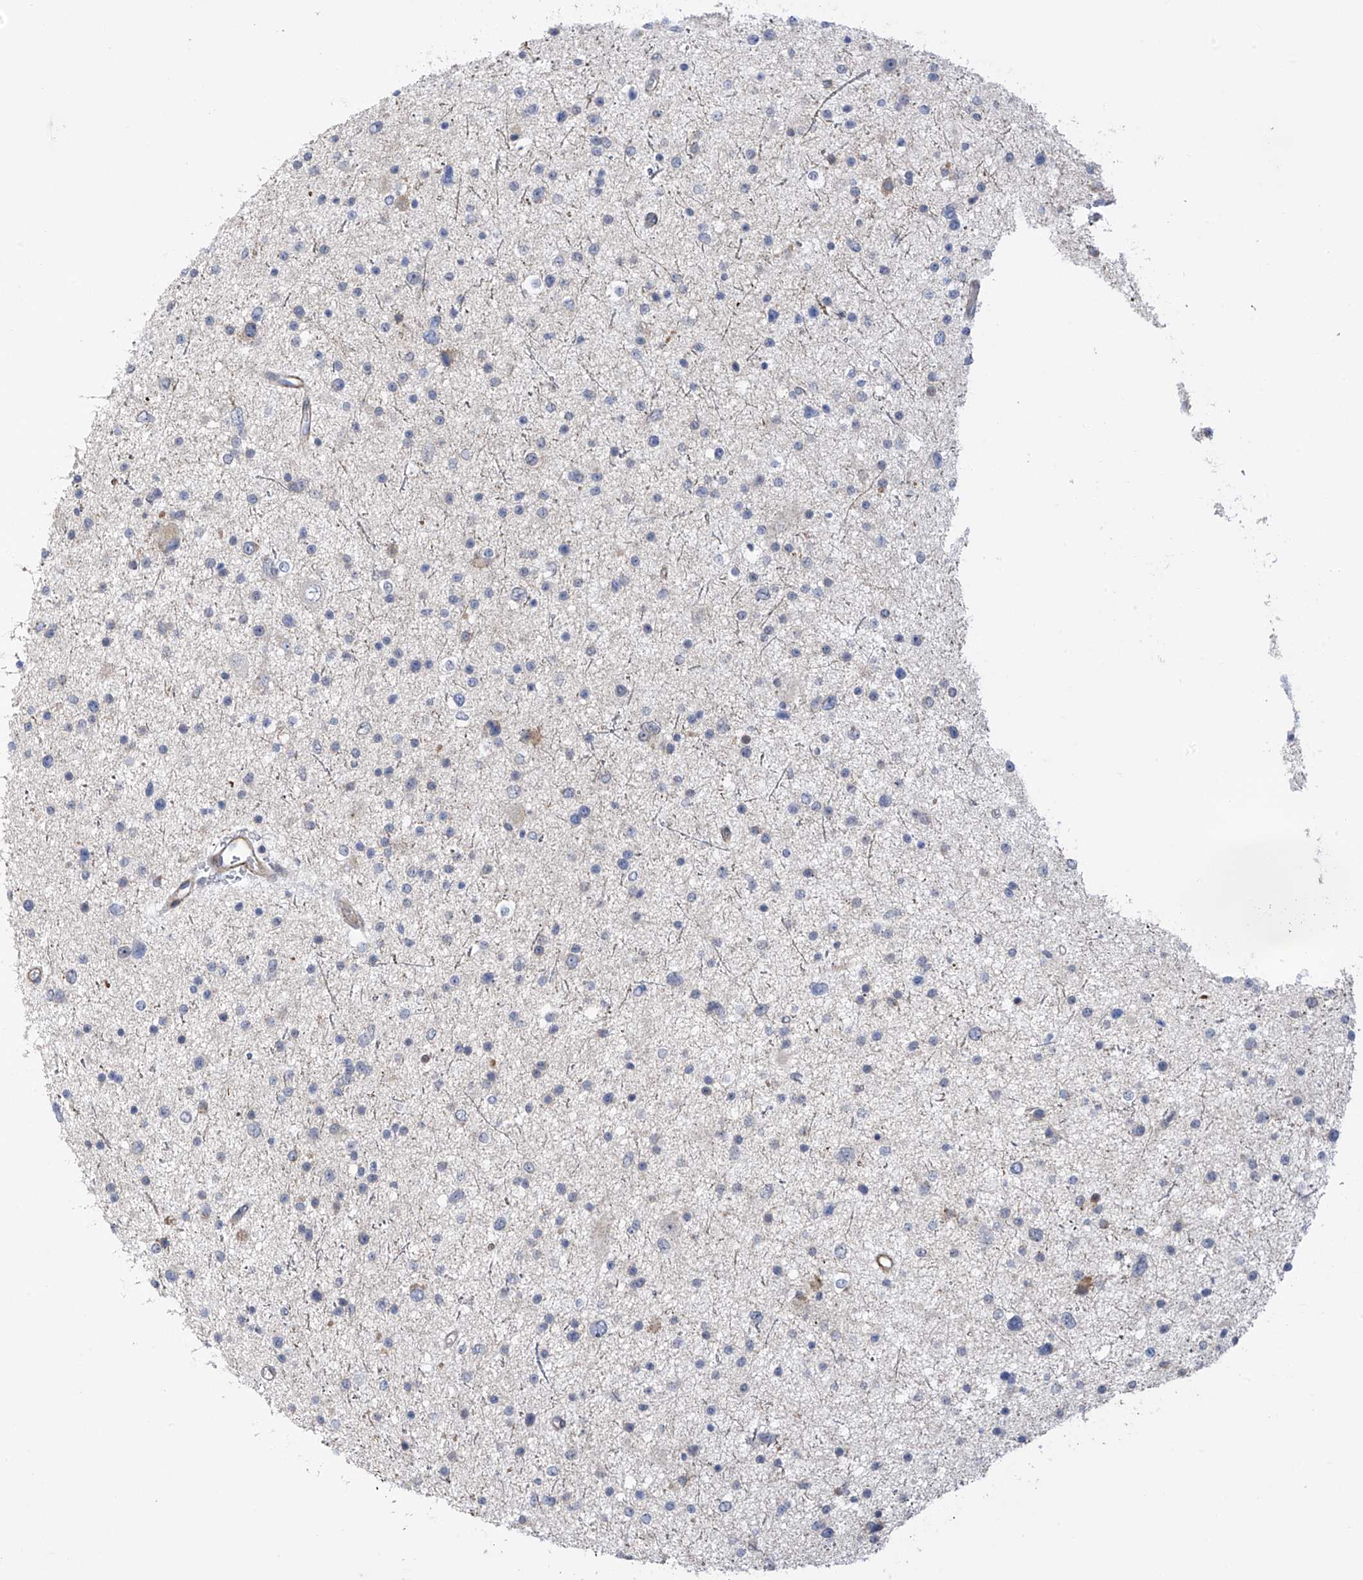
{"staining": {"intensity": "negative", "quantity": "none", "location": "none"}, "tissue": "glioma", "cell_type": "Tumor cells", "image_type": "cancer", "snomed": [{"axis": "morphology", "description": "Glioma, malignant, Low grade"}, {"axis": "topography", "description": "Brain"}], "caption": "A histopathology image of human malignant glioma (low-grade) is negative for staining in tumor cells.", "gene": "ZNF641", "patient": {"sex": "female", "age": 37}}